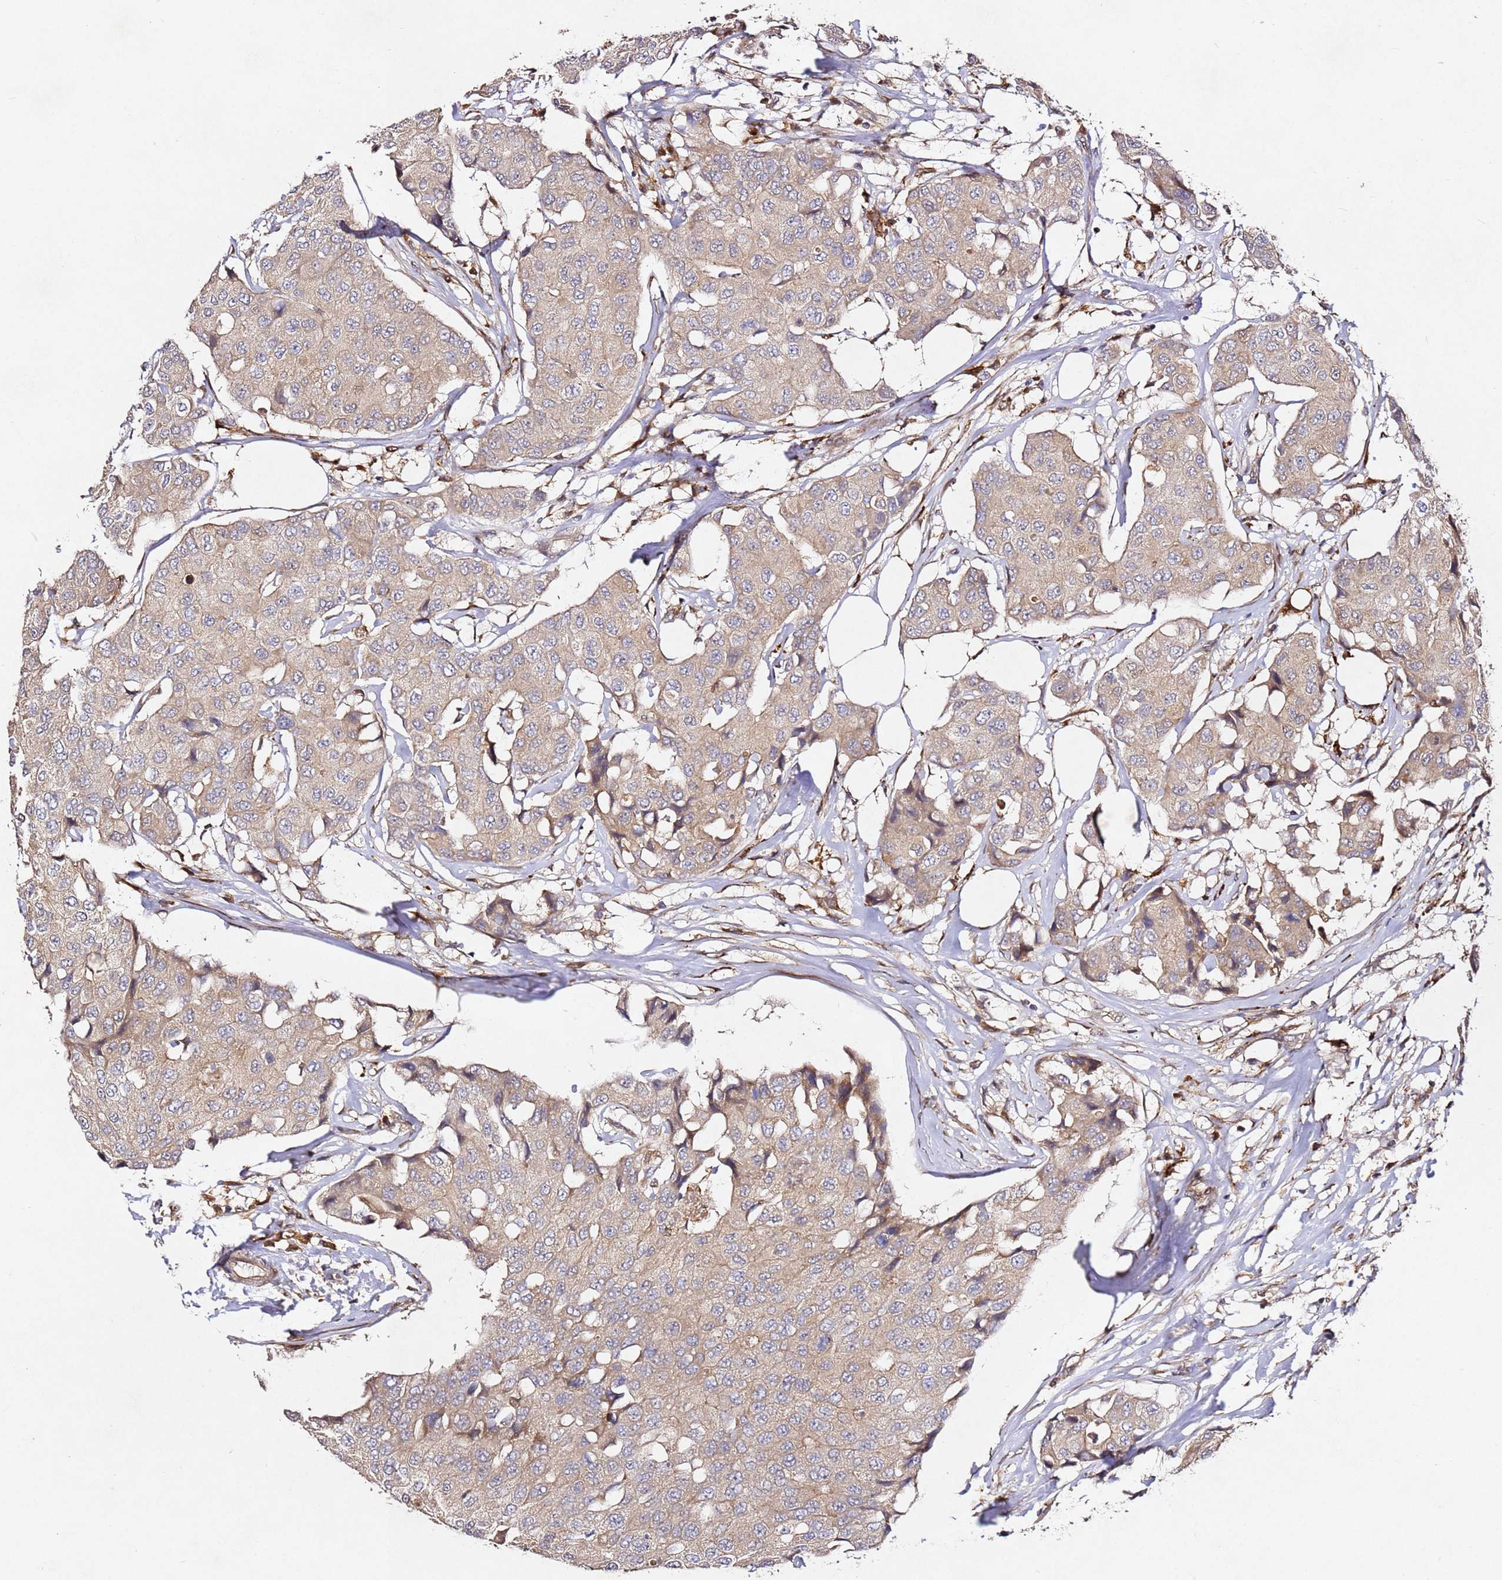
{"staining": {"intensity": "weak", "quantity": "25%-75%", "location": "cytoplasmic/membranous"}, "tissue": "breast cancer", "cell_type": "Tumor cells", "image_type": "cancer", "snomed": [{"axis": "morphology", "description": "Duct carcinoma"}, {"axis": "topography", "description": "Breast"}], "caption": "The histopathology image displays a brown stain indicating the presence of a protein in the cytoplasmic/membranous of tumor cells in breast cancer (infiltrating ductal carcinoma). (DAB (3,3'-diaminobenzidine) IHC with brightfield microscopy, high magnification).", "gene": "ALG11", "patient": {"sex": "female", "age": 80}}